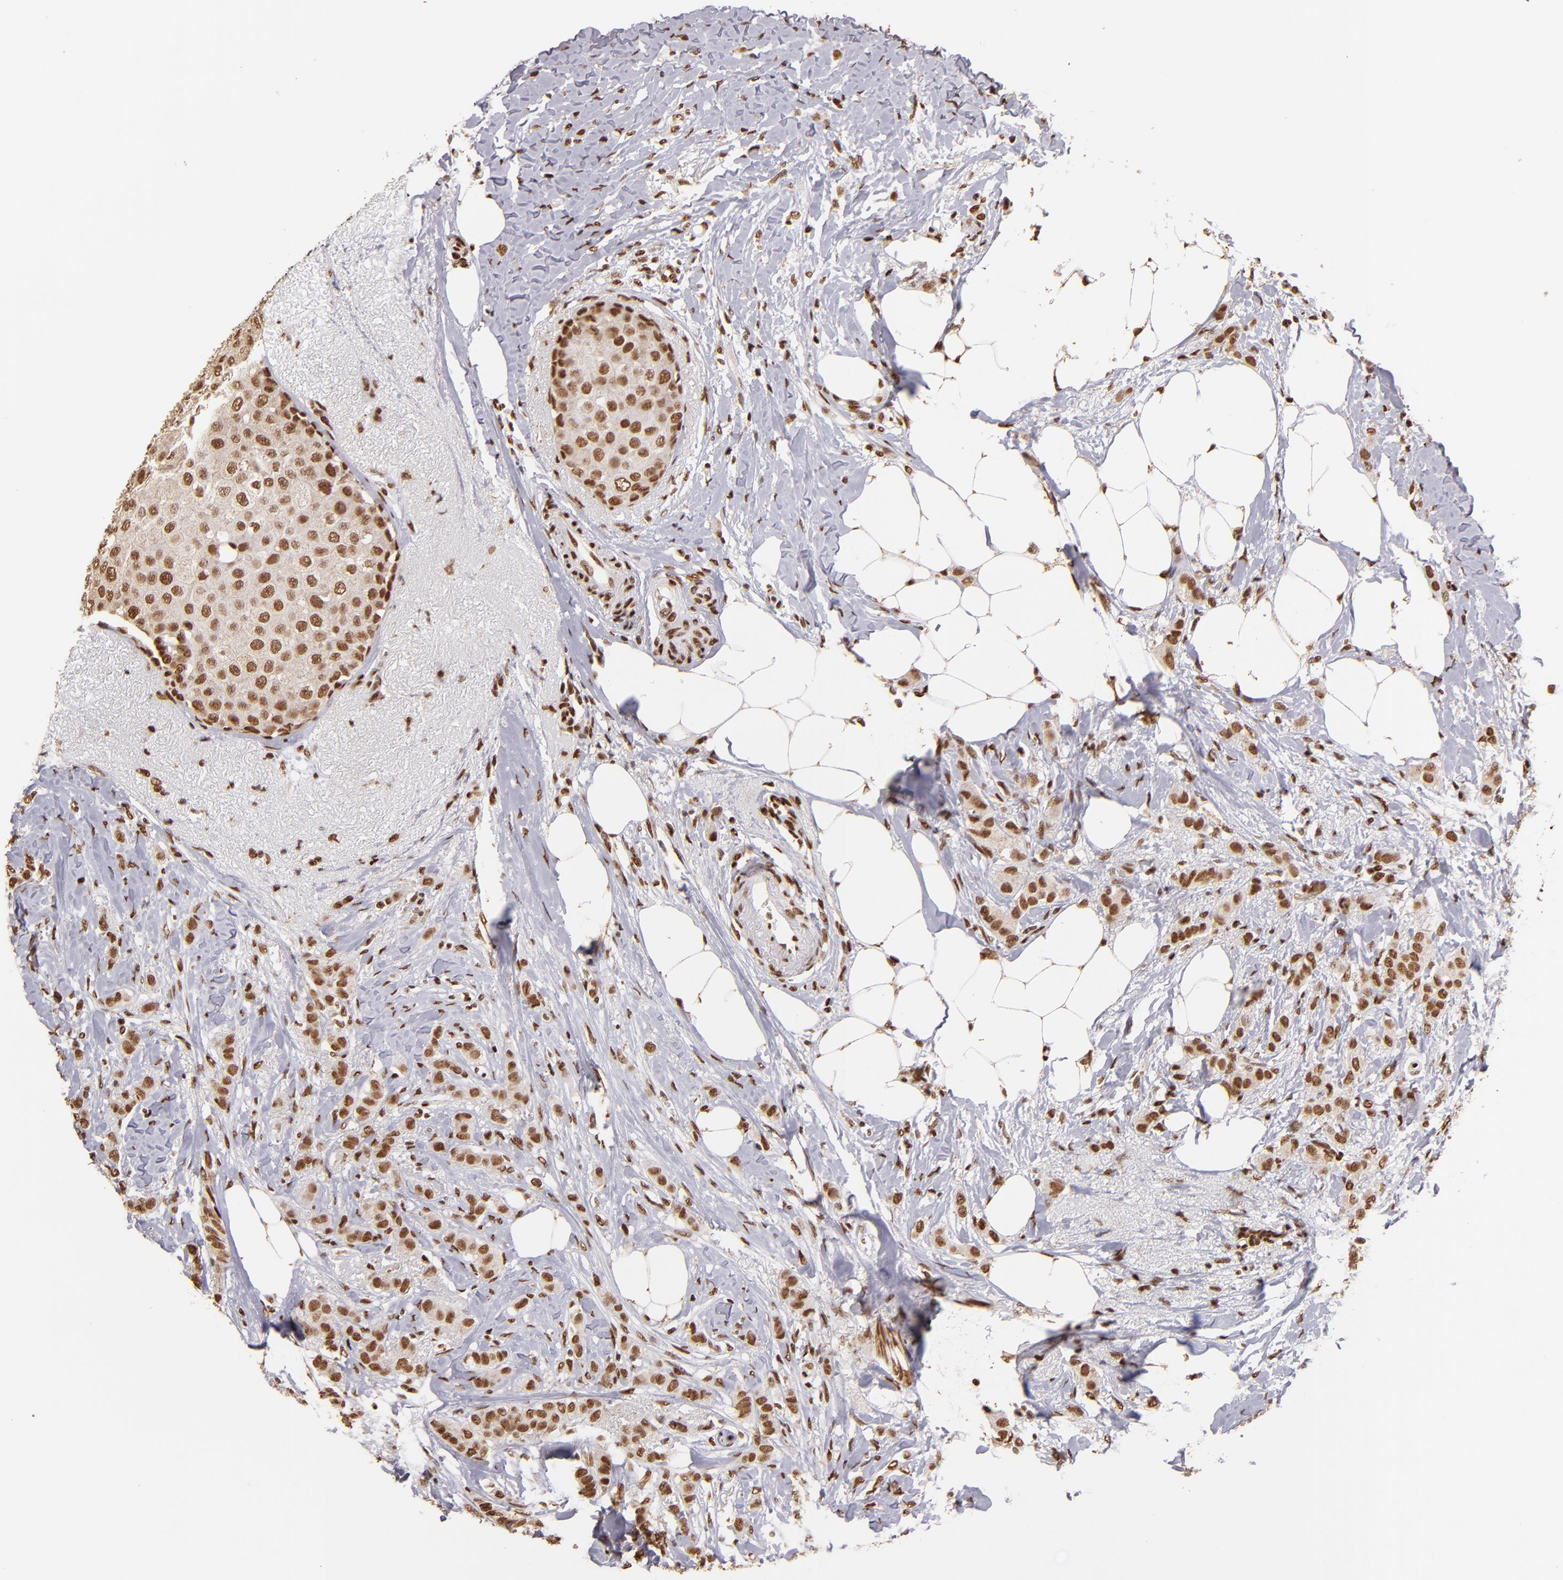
{"staining": {"intensity": "moderate", "quantity": ">75%", "location": "nuclear"}, "tissue": "breast cancer", "cell_type": "Tumor cells", "image_type": "cancer", "snomed": [{"axis": "morphology", "description": "Lobular carcinoma"}, {"axis": "topography", "description": "Breast"}], "caption": "Immunohistochemistry image of human breast cancer stained for a protein (brown), which displays medium levels of moderate nuclear staining in about >75% of tumor cells.", "gene": "SP1", "patient": {"sex": "female", "age": 55}}